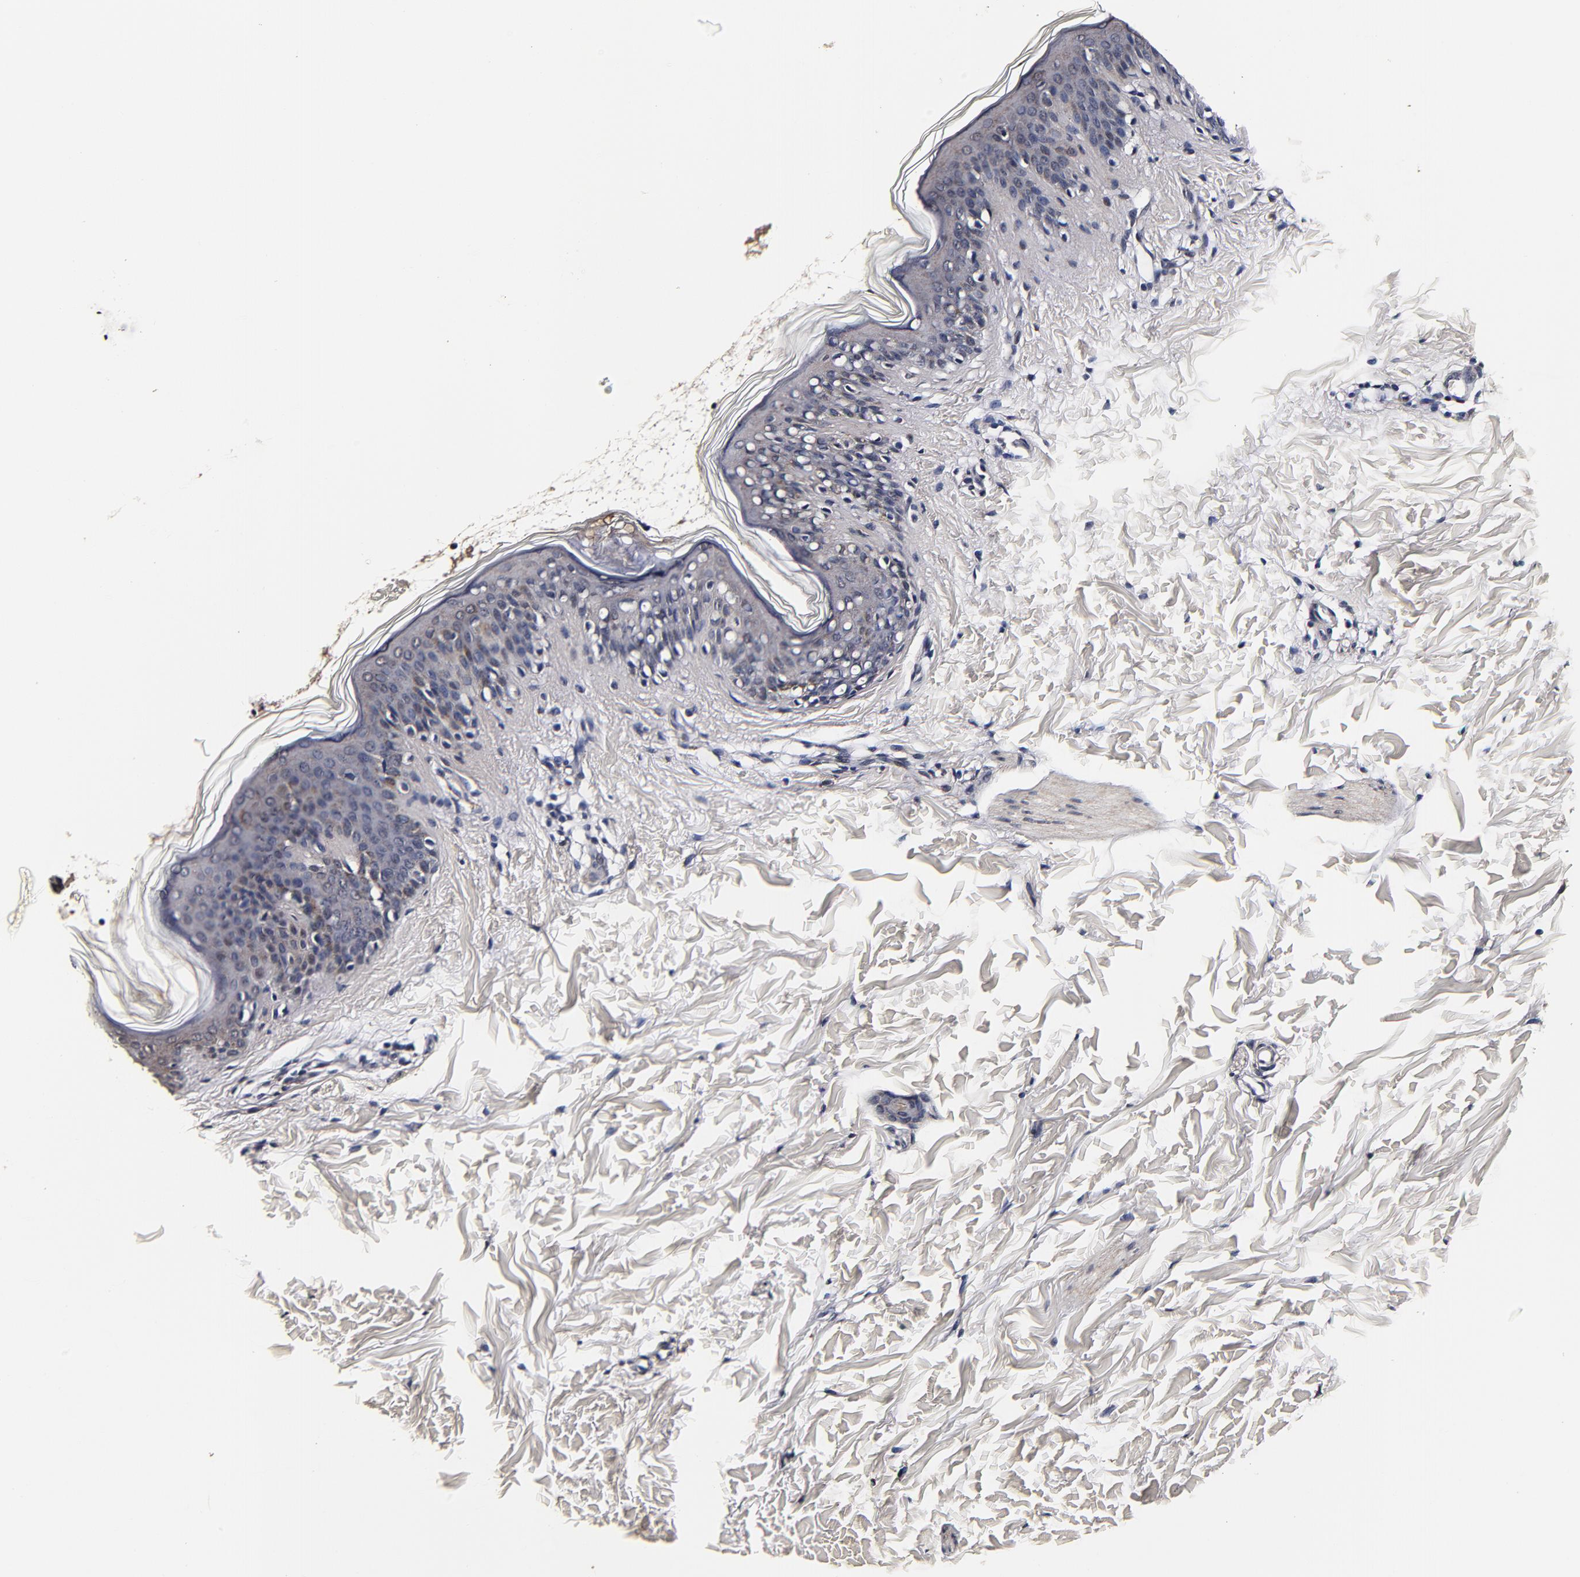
{"staining": {"intensity": "negative", "quantity": "none", "location": "none"}, "tissue": "skin", "cell_type": "Fibroblasts", "image_type": "normal", "snomed": [{"axis": "morphology", "description": "Normal tissue, NOS"}, {"axis": "topography", "description": "Skin"}], "caption": "The micrograph reveals no staining of fibroblasts in unremarkable skin. (Brightfield microscopy of DAB immunohistochemistry at high magnification).", "gene": "MMP15", "patient": {"sex": "female", "age": 4}}